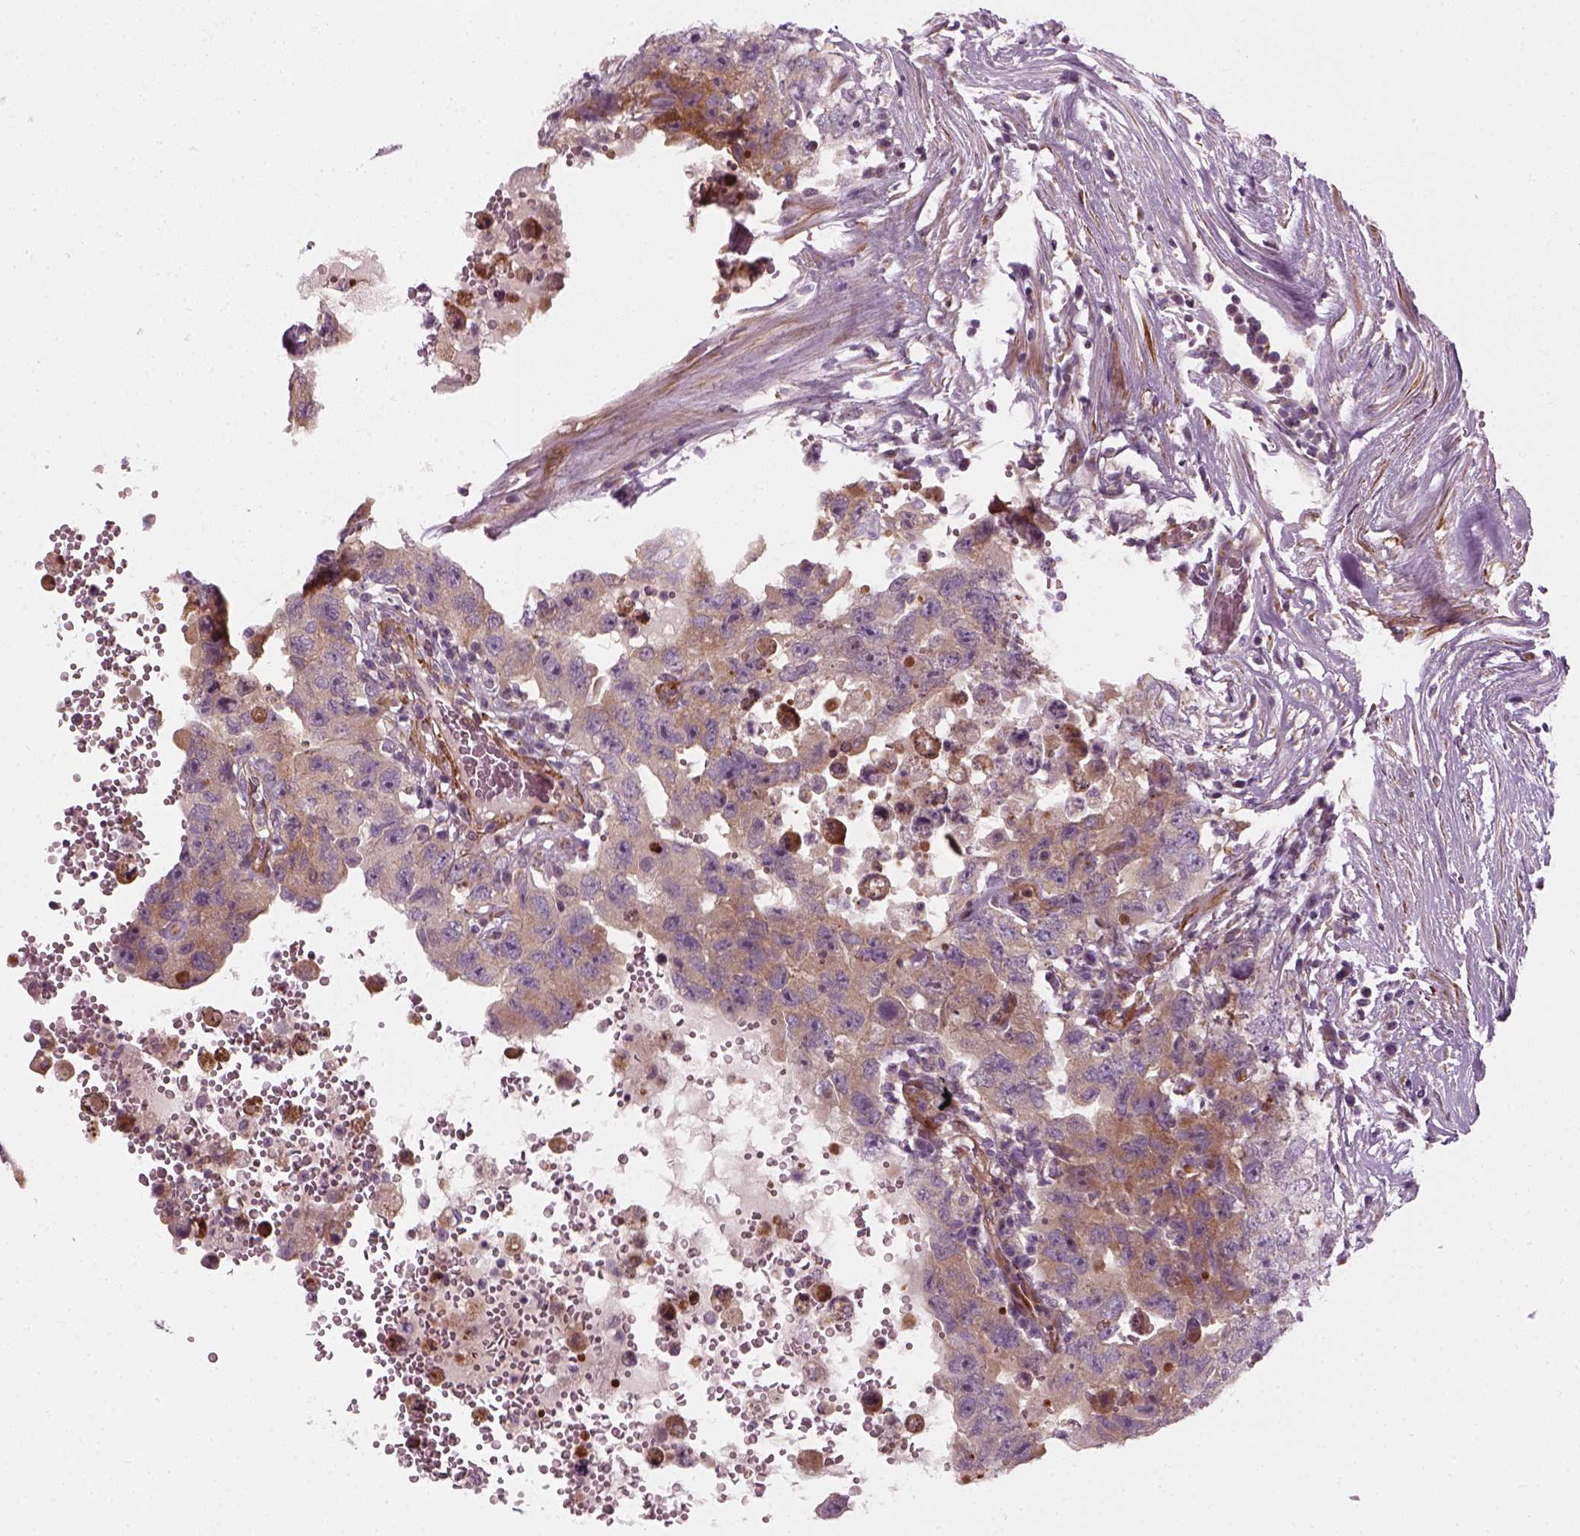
{"staining": {"intensity": "weak", "quantity": "25%-75%", "location": "cytoplasmic/membranous"}, "tissue": "testis cancer", "cell_type": "Tumor cells", "image_type": "cancer", "snomed": [{"axis": "morphology", "description": "Carcinoma, Embryonal, NOS"}, {"axis": "topography", "description": "Testis"}], "caption": "Protein analysis of testis cancer (embryonal carcinoma) tissue displays weak cytoplasmic/membranous staining in about 25%-75% of tumor cells.", "gene": "DNASE1L1", "patient": {"sex": "male", "age": 26}}